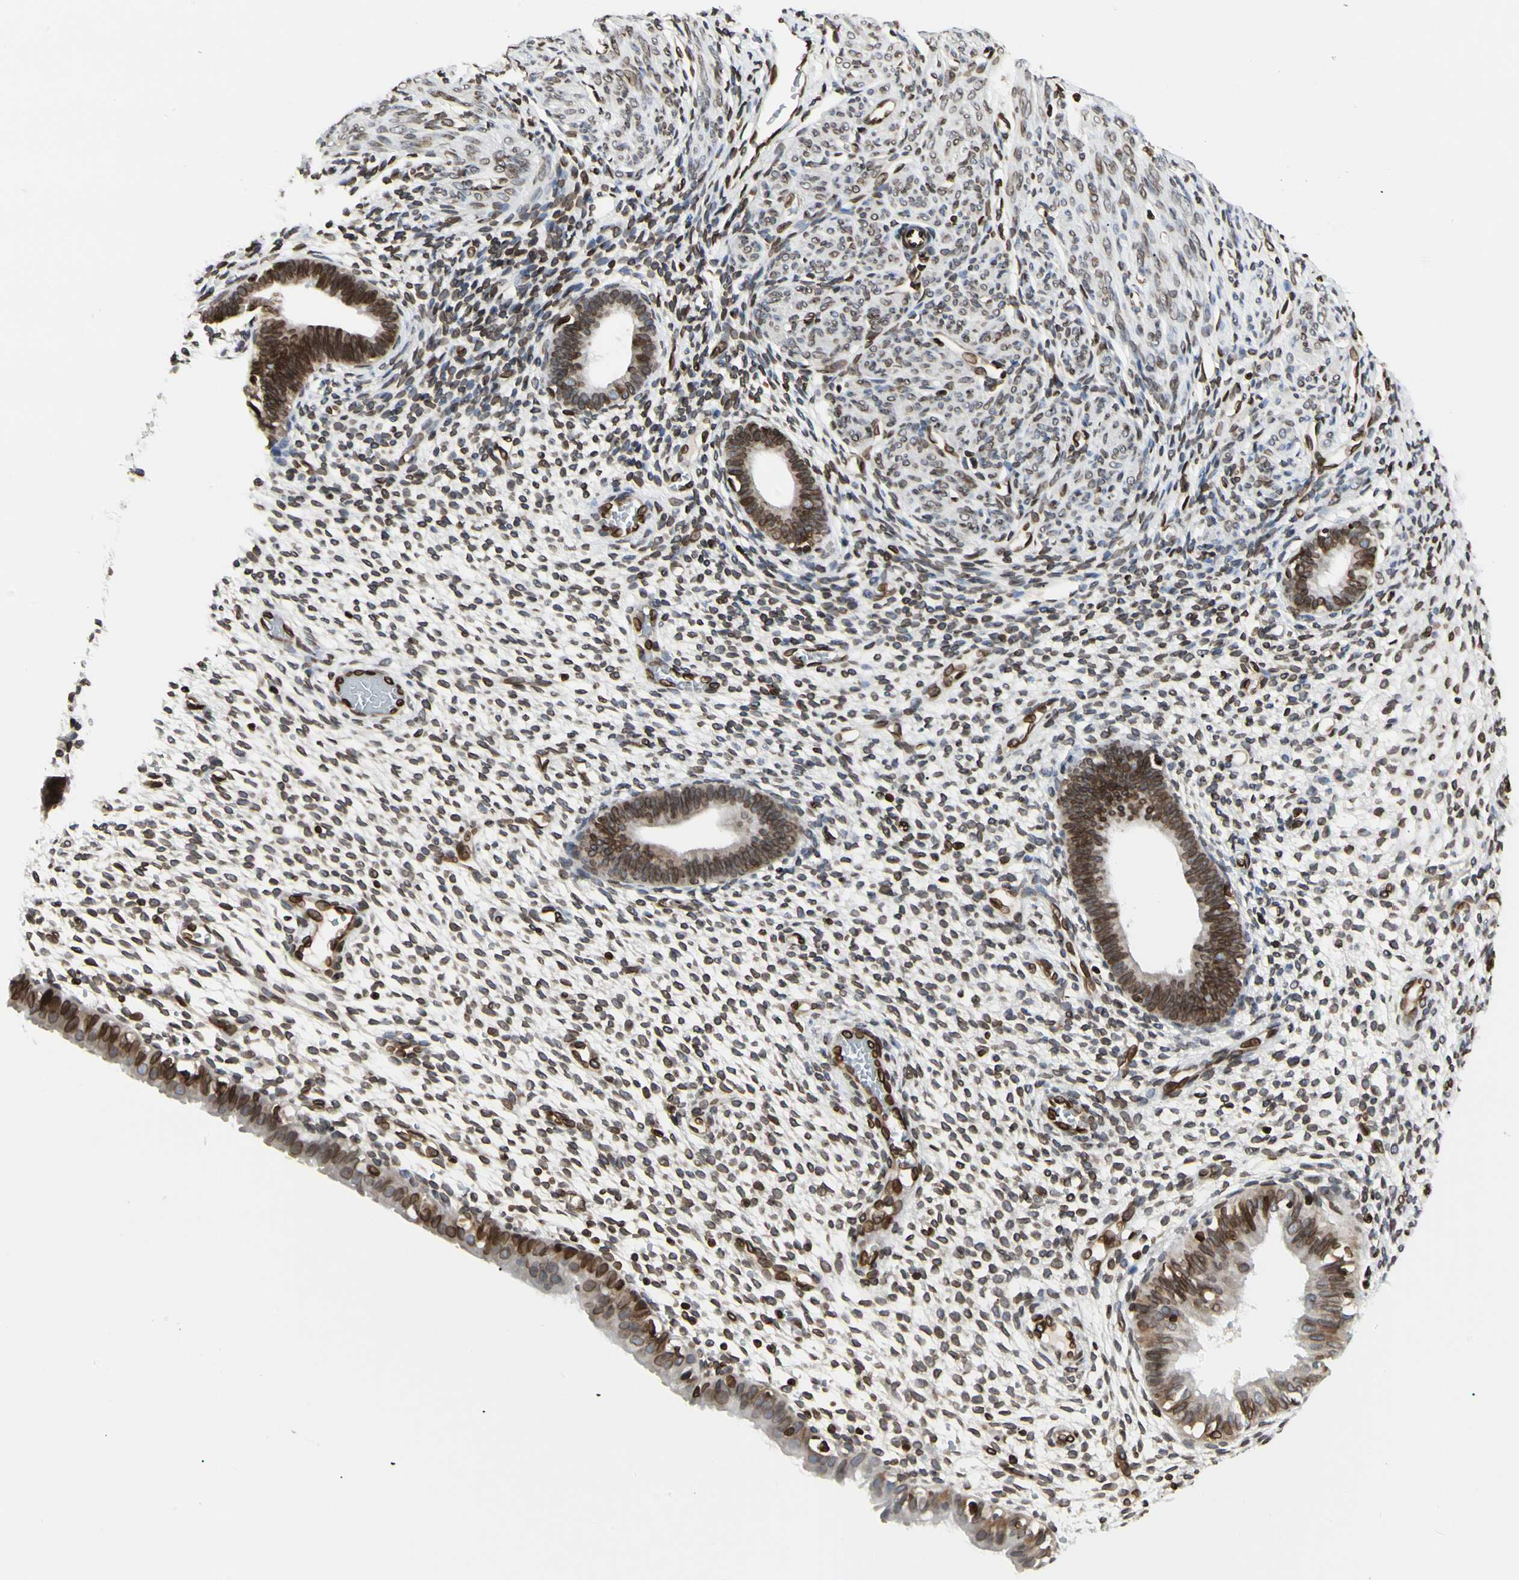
{"staining": {"intensity": "moderate", "quantity": ">75%", "location": "cytoplasmic/membranous,nuclear"}, "tissue": "endometrium", "cell_type": "Cells in endometrial stroma", "image_type": "normal", "snomed": [{"axis": "morphology", "description": "Normal tissue, NOS"}, {"axis": "topography", "description": "Endometrium"}], "caption": "There is medium levels of moderate cytoplasmic/membranous,nuclear staining in cells in endometrial stroma of unremarkable endometrium, as demonstrated by immunohistochemical staining (brown color).", "gene": "TMPO", "patient": {"sex": "female", "age": 61}}